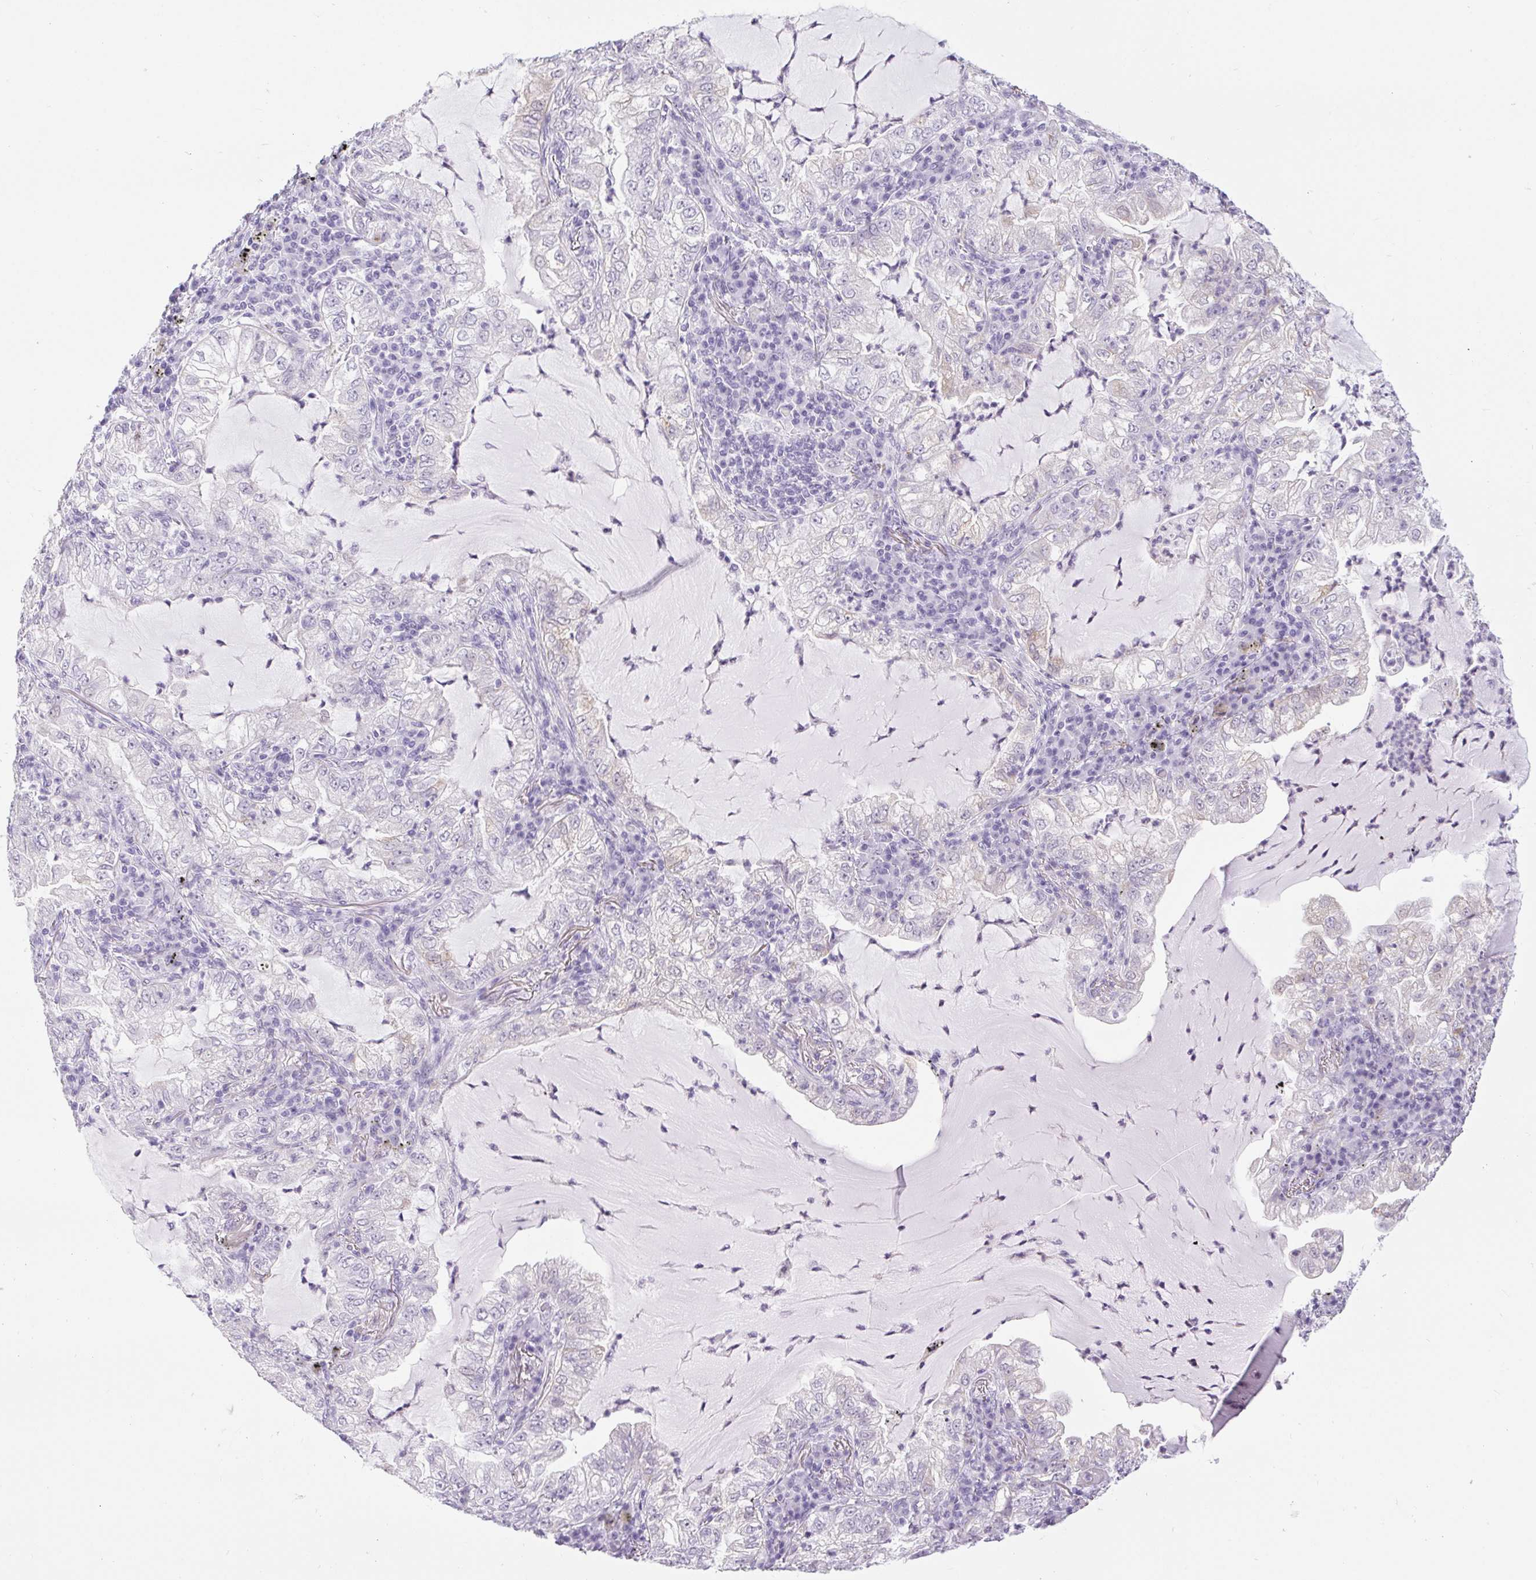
{"staining": {"intensity": "negative", "quantity": "none", "location": "none"}, "tissue": "lung cancer", "cell_type": "Tumor cells", "image_type": "cancer", "snomed": [{"axis": "morphology", "description": "Adenocarcinoma, NOS"}, {"axis": "topography", "description": "Lung"}], "caption": "Tumor cells show no significant staining in lung cancer.", "gene": "BCAS1", "patient": {"sex": "female", "age": 73}}